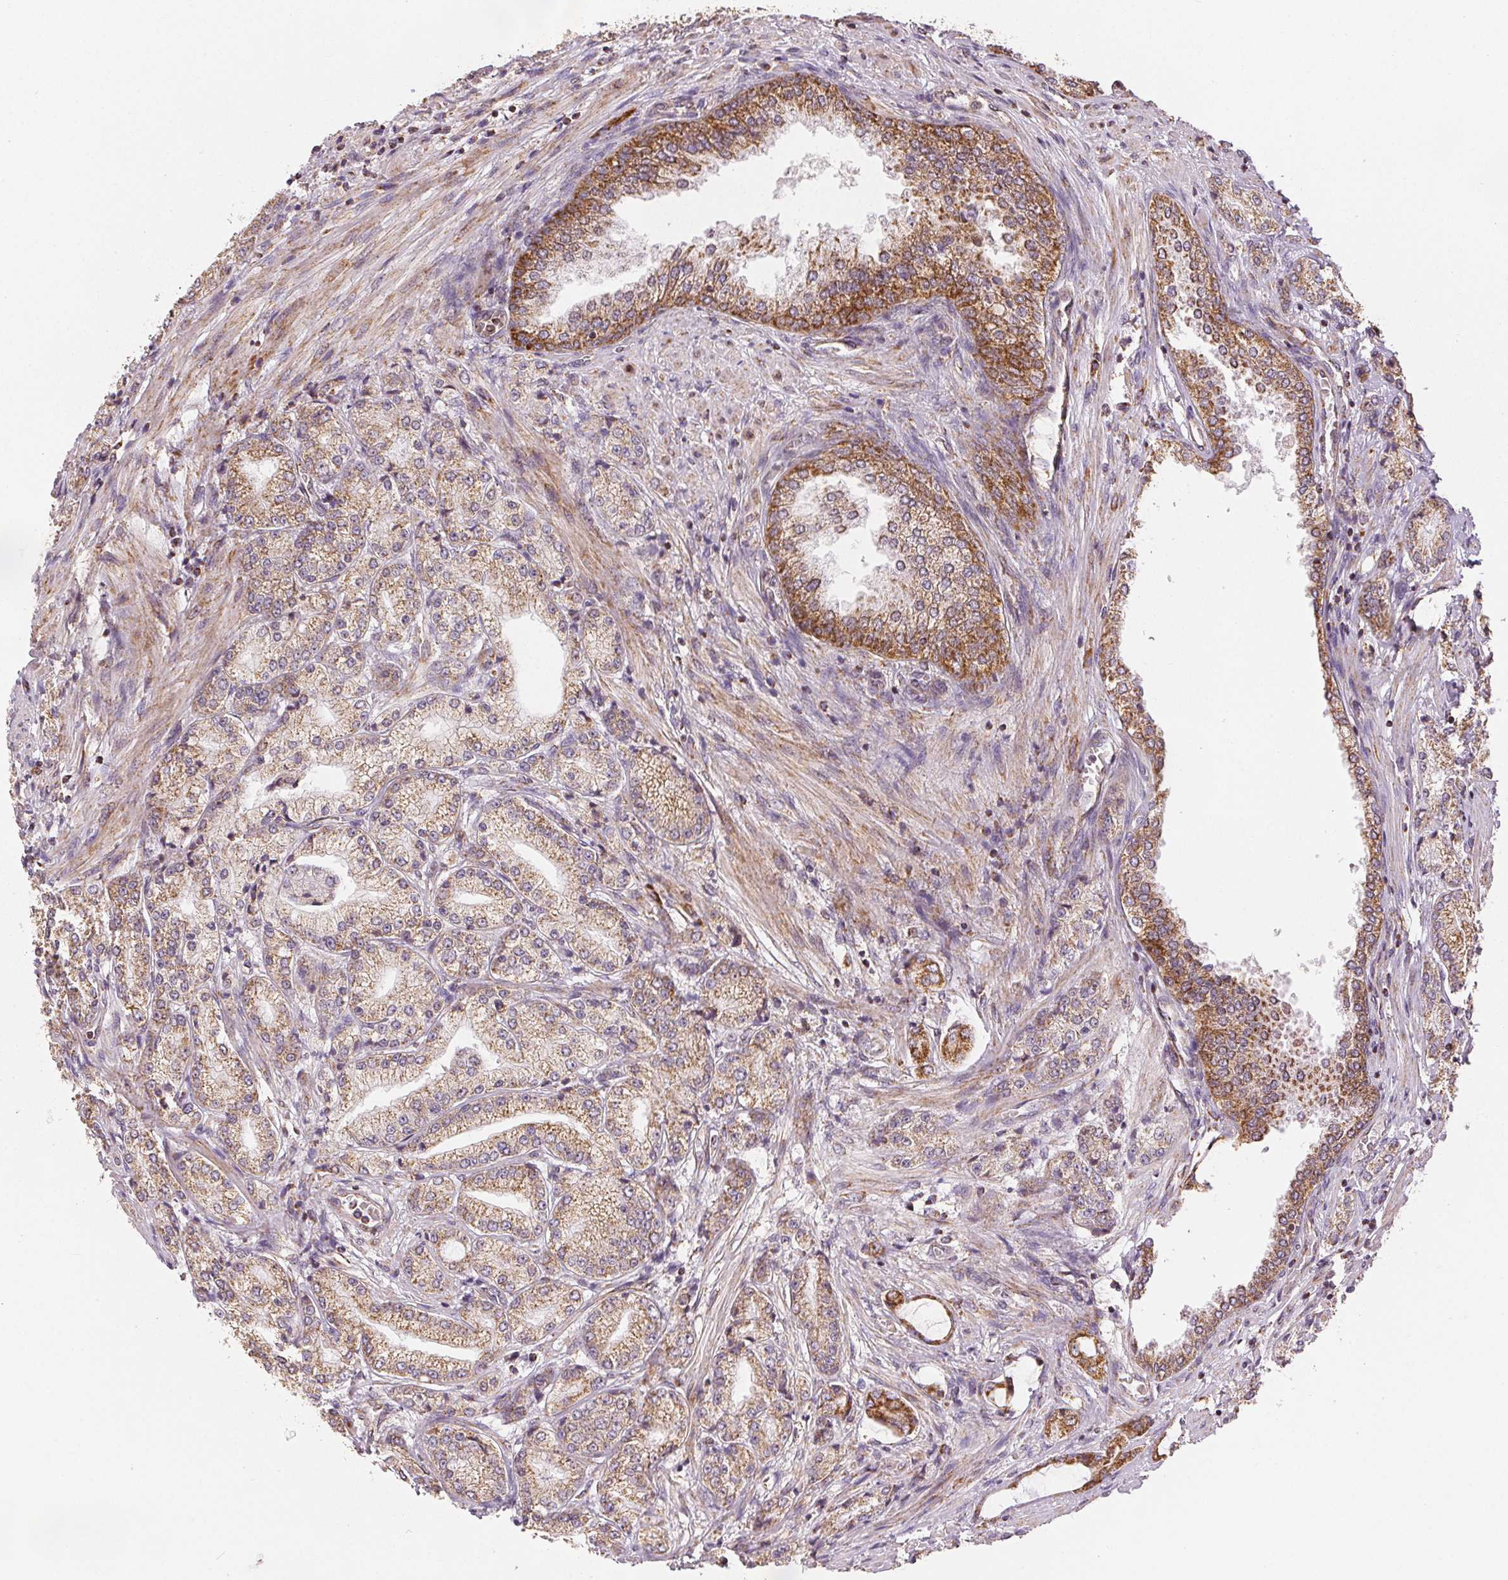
{"staining": {"intensity": "moderate", "quantity": ">75%", "location": "cytoplasmic/membranous"}, "tissue": "prostate cancer", "cell_type": "Tumor cells", "image_type": "cancer", "snomed": [{"axis": "morphology", "description": "Adenocarcinoma, NOS"}, {"axis": "topography", "description": "Prostate"}], "caption": "The immunohistochemical stain highlights moderate cytoplasmic/membranous expression in tumor cells of prostate adenocarcinoma tissue.", "gene": "SDHB", "patient": {"sex": "male", "age": 63}}